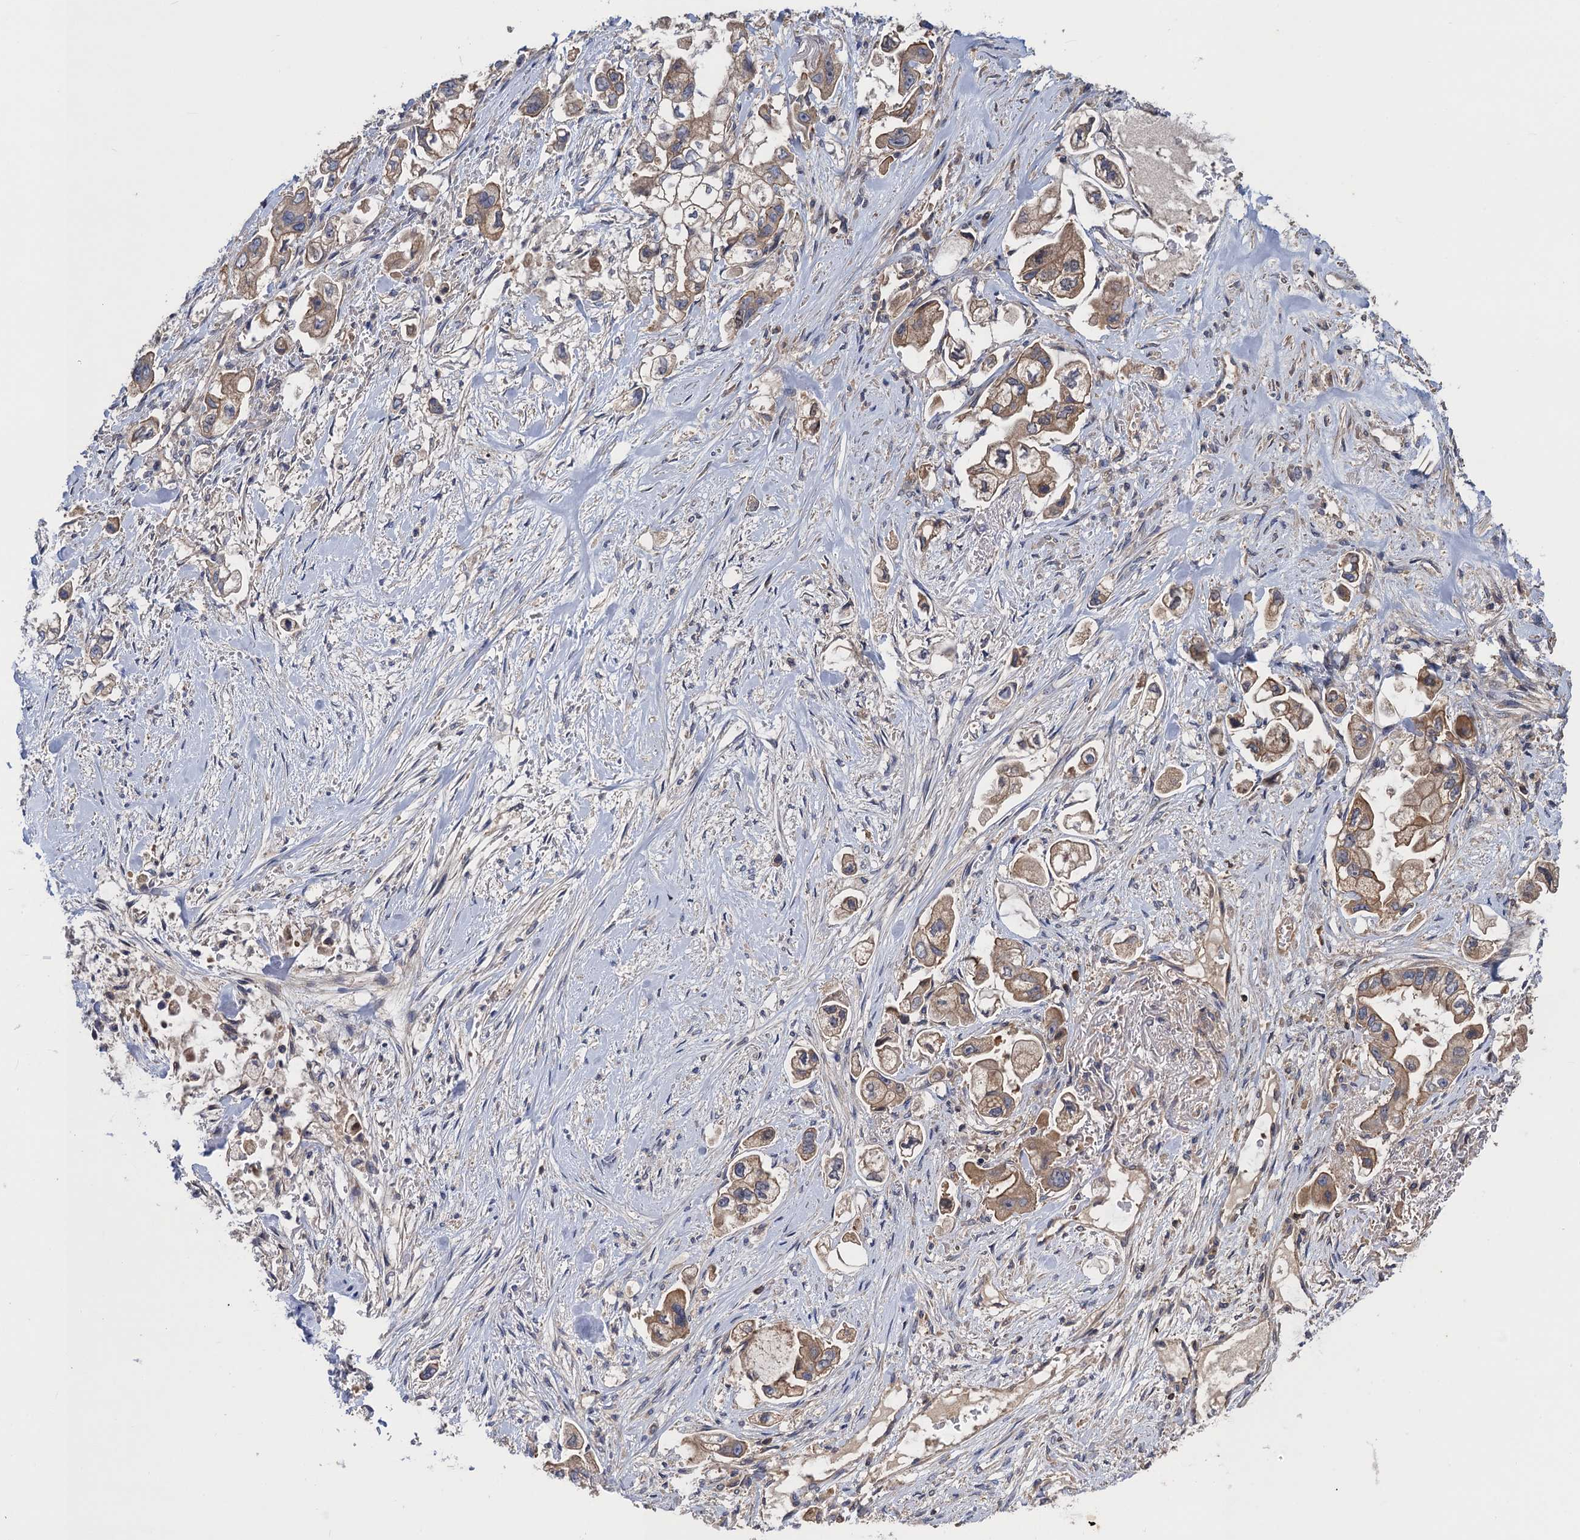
{"staining": {"intensity": "weak", "quantity": ">75%", "location": "cytoplasmic/membranous"}, "tissue": "stomach cancer", "cell_type": "Tumor cells", "image_type": "cancer", "snomed": [{"axis": "morphology", "description": "Adenocarcinoma, NOS"}, {"axis": "topography", "description": "Stomach"}], "caption": "Brown immunohistochemical staining in human stomach adenocarcinoma exhibits weak cytoplasmic/membranous expression in about >75% of tumor cells.", "gene": "DGKA", "patient": {"sex": "male", "age": 62}}